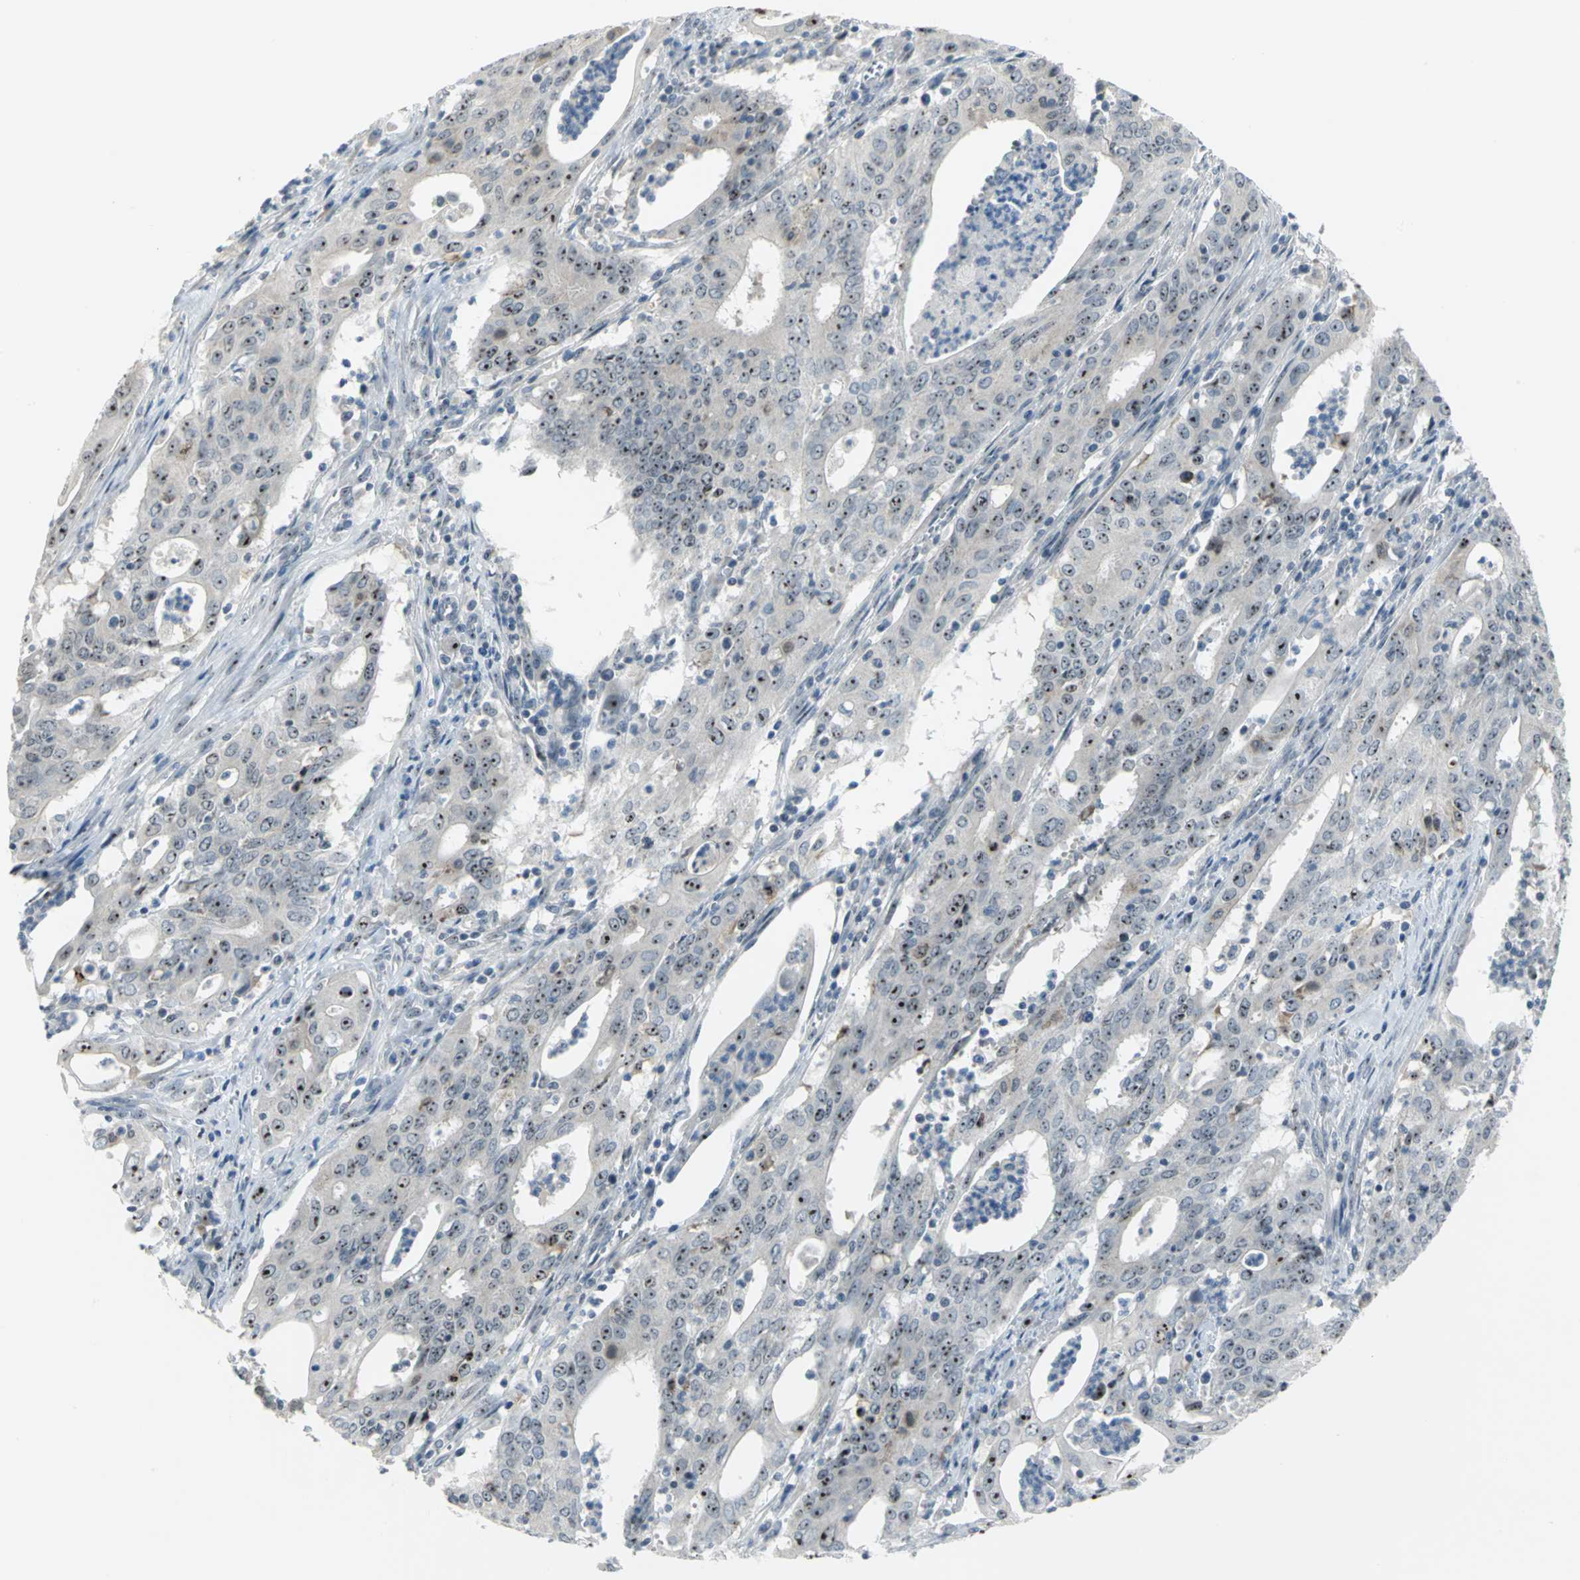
{"staining": {"intensity": "strong", "quantity": ">75%", "location": "nuclear"}, "tissue": "cervical cancer", "cell_type": "Tumor cells", "image_type": "cancer", "snomed": [{"axis": "morphology", "description": "Adenocarcinoma, NOS"}, {"axis": "topography", "description": "Cervix"}], "caption": "Immunohistochemistry micrograph of human cervical cancer (adenocarcinoma) stained for a protein (brown), which exhibits high levels of strong nuclear staining in approximately >75% of tumor cells.", "gene": "MYBBP1A", "patient": {"sex": "female", "age": 44}}